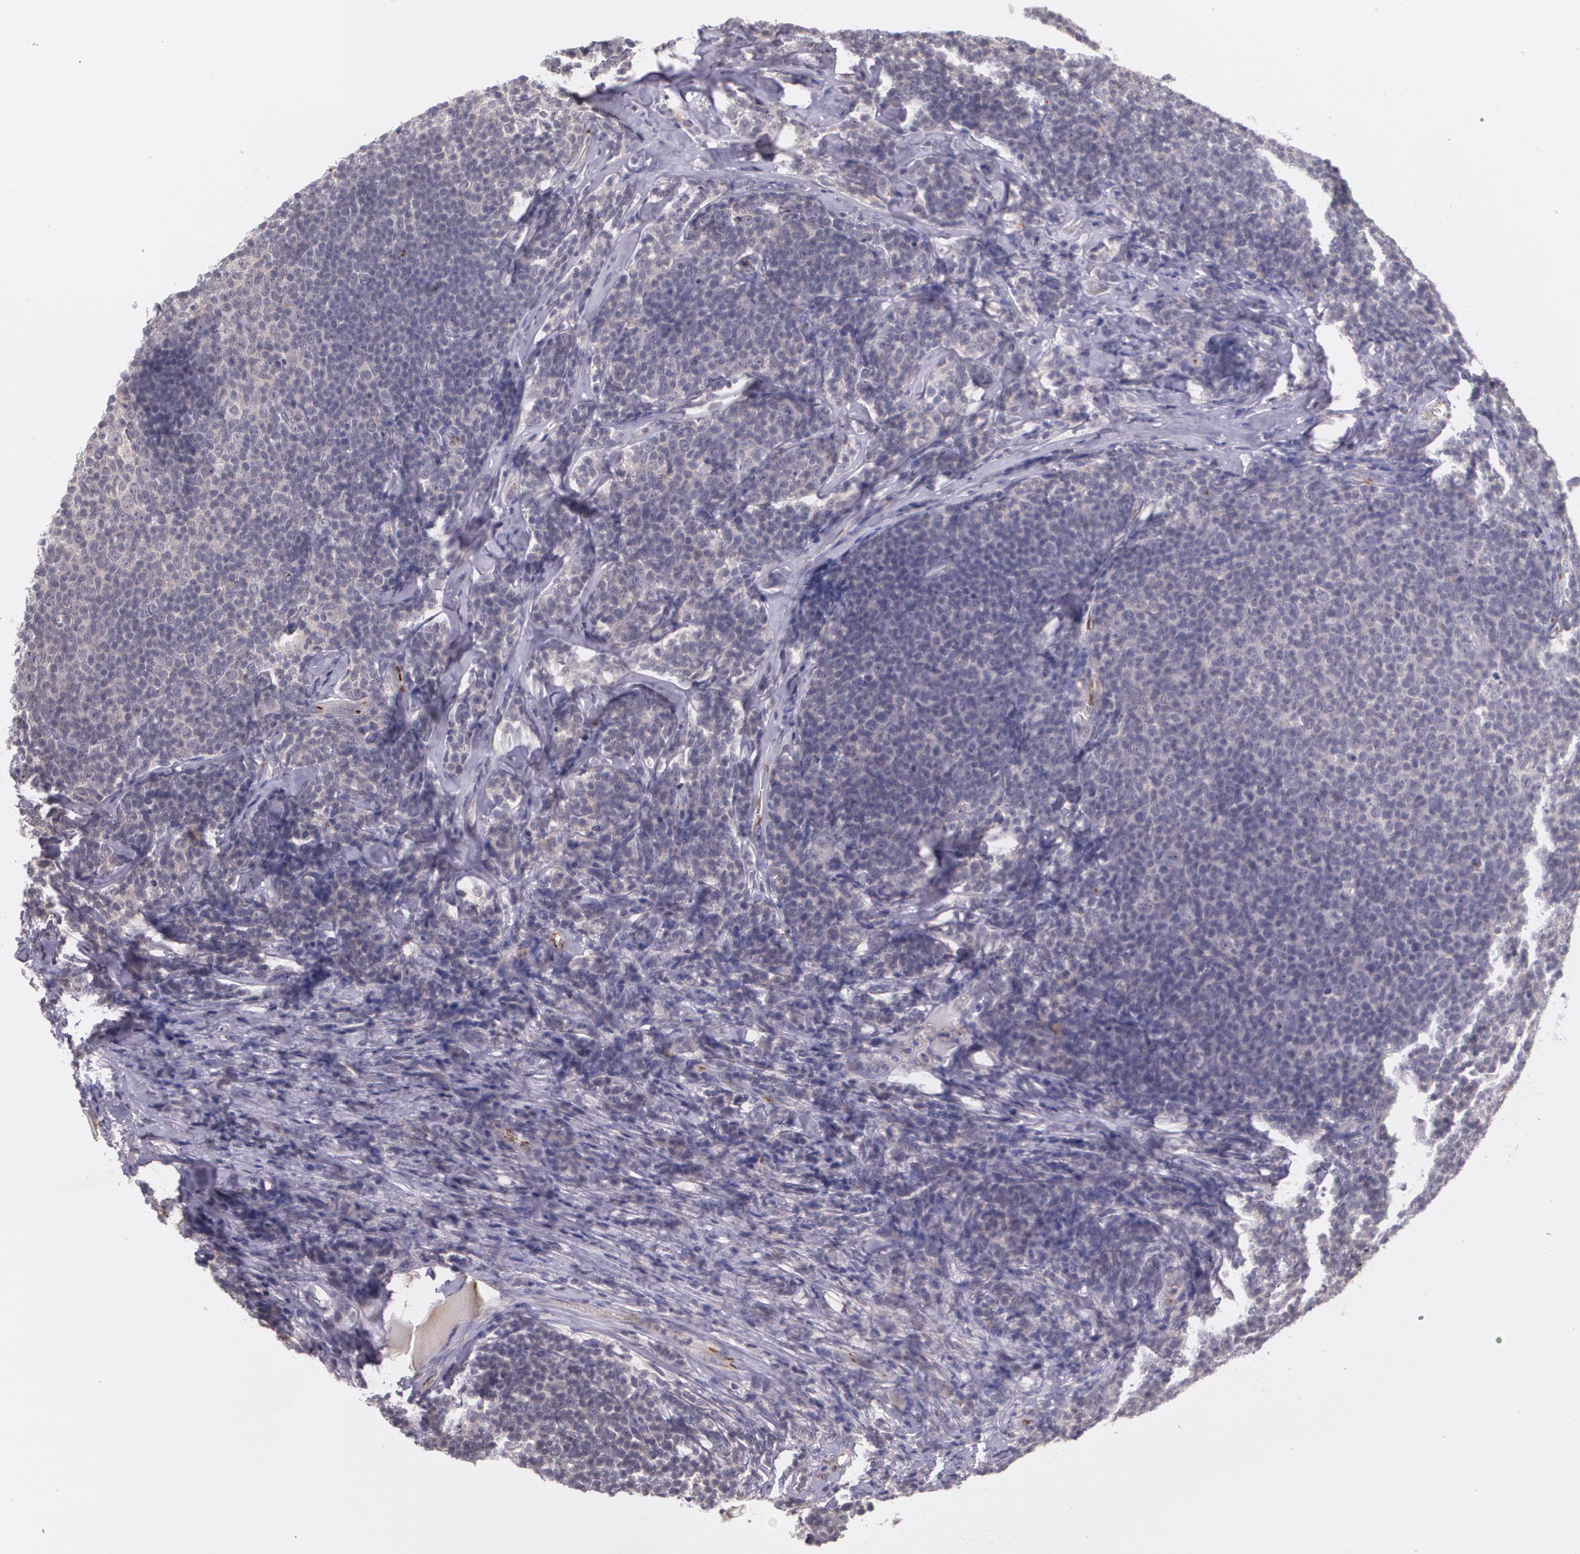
{"staining": {"intensity": "weak", "quantity": ">75%", "location": "cytoplasmic/membranous"}, "tissue": "lymphoma", "cell_type": "Tumor cells", "image_type": "cancer", "snomed": [{"axis": "morphology", "description": "Malignant lymphoma, non-Hodgkin's type, Low grade"}, {"axis": "topography", "description": "Lymph node"}], "caption": "Tumor cells display low levels of weak cytoplasmic/membranous expression in approximately >75% of cells in human lymphoma.", "gene": "TM4SF1", "patient": {"sex": "male", "age": 74}}